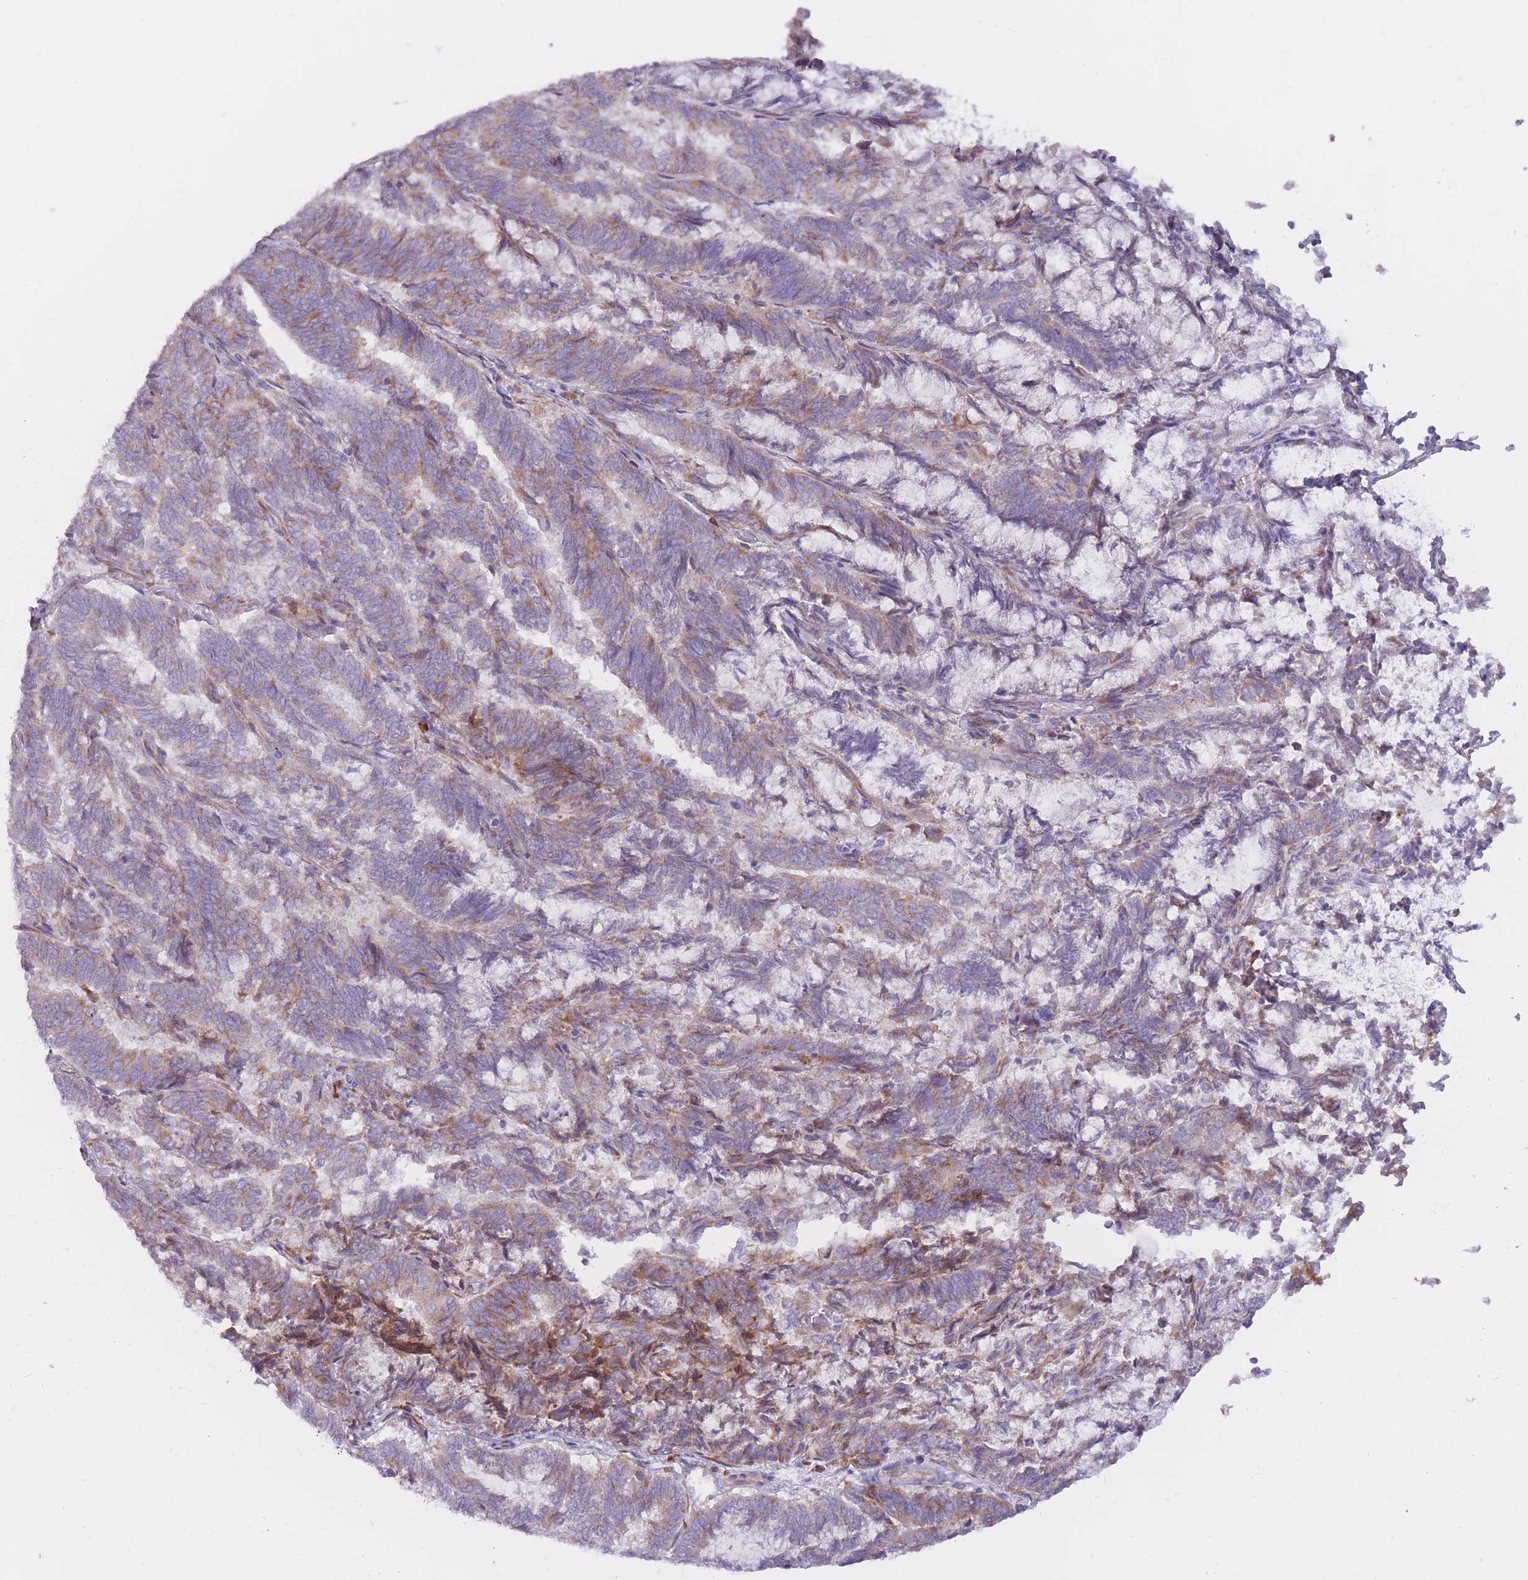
{"staining": {"intensity": "moderate", "quantity": "25%-75%", "location": "cytoplasmic/membranous"}, "tissue": "endometrial cancer", "cell_type": "Tumor cells", "image_type": "cancer", "snomed": [{"axis": "morphology", "description": "Adenocarcinoma, NOS"}, {"axis": "topography", "description": "Endometrium"}], "caption": "Protein expression analysis of endometrial cancer displays moderate cytoplasmic/membranous staining in approximately 25%-75% of tumor cells. (DAB (3,3'-diaminobenzidine) IHC, brown staining for protein, blue staining for nuclei).", "gene": "RPL18", "patient": {"sex": "female", "age": 80}}